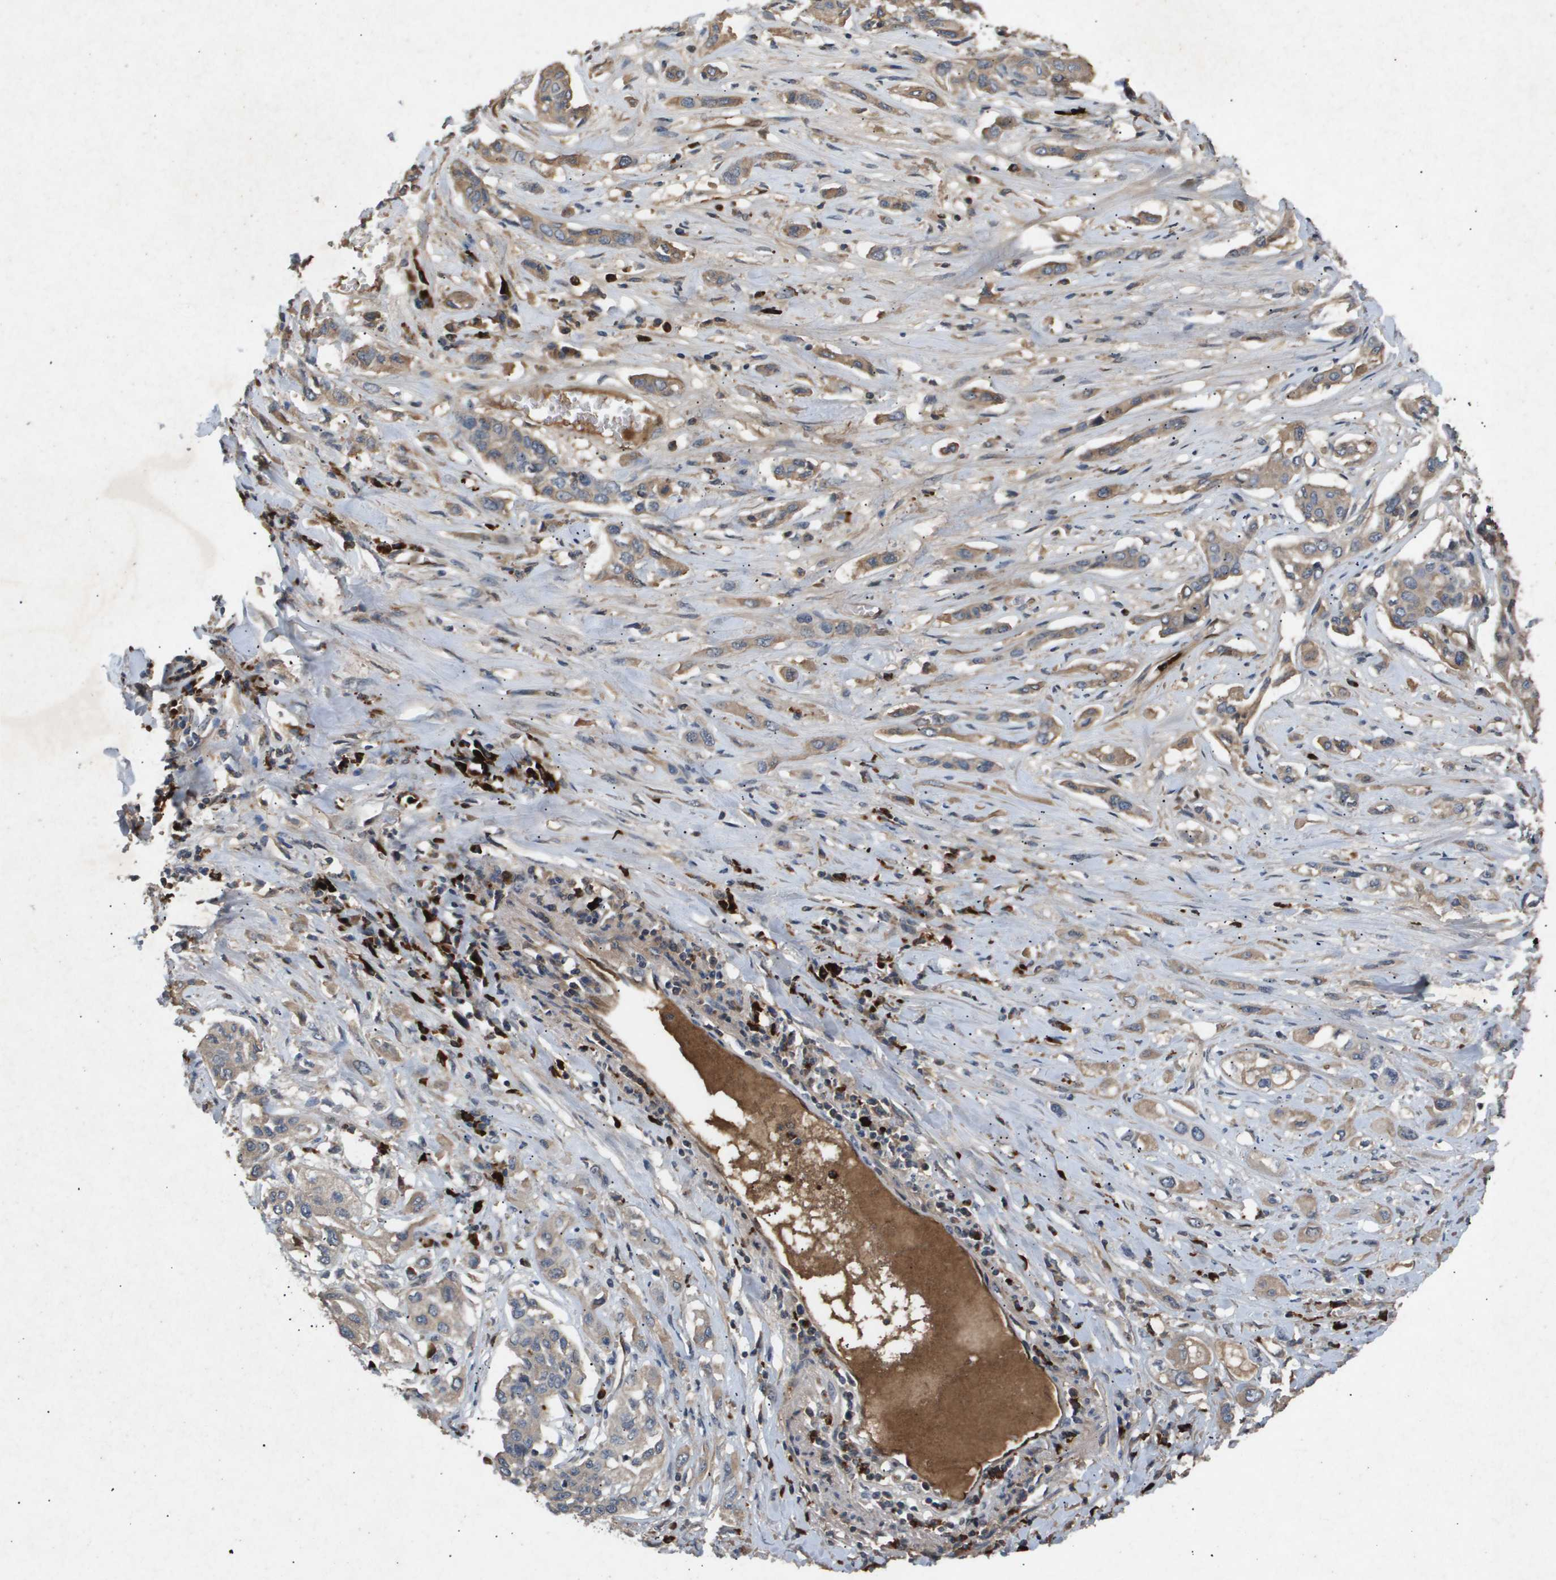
{"staining": {"intensity": "weak", "quantity": ">75%", "location": "cytoplasmic/membranous"}, "tissue": "lung cancer", "cell_type": "Tumor cells", "image_type": "cancer", "snomed": [{"axis": "morphology", "description": "Squamous cell carcinoma, NOS"}, {"axis": "topography", "description": "Lung"}], "caption": "Immunohistochemical staining of human squamous cell carcinoma (lung) shows low levels of weak cytoplasmic/membranous protein staining in approximately >75% of tumor cells.", "gene": "ERG", "patient": {"sex": "male", "age": 71}}